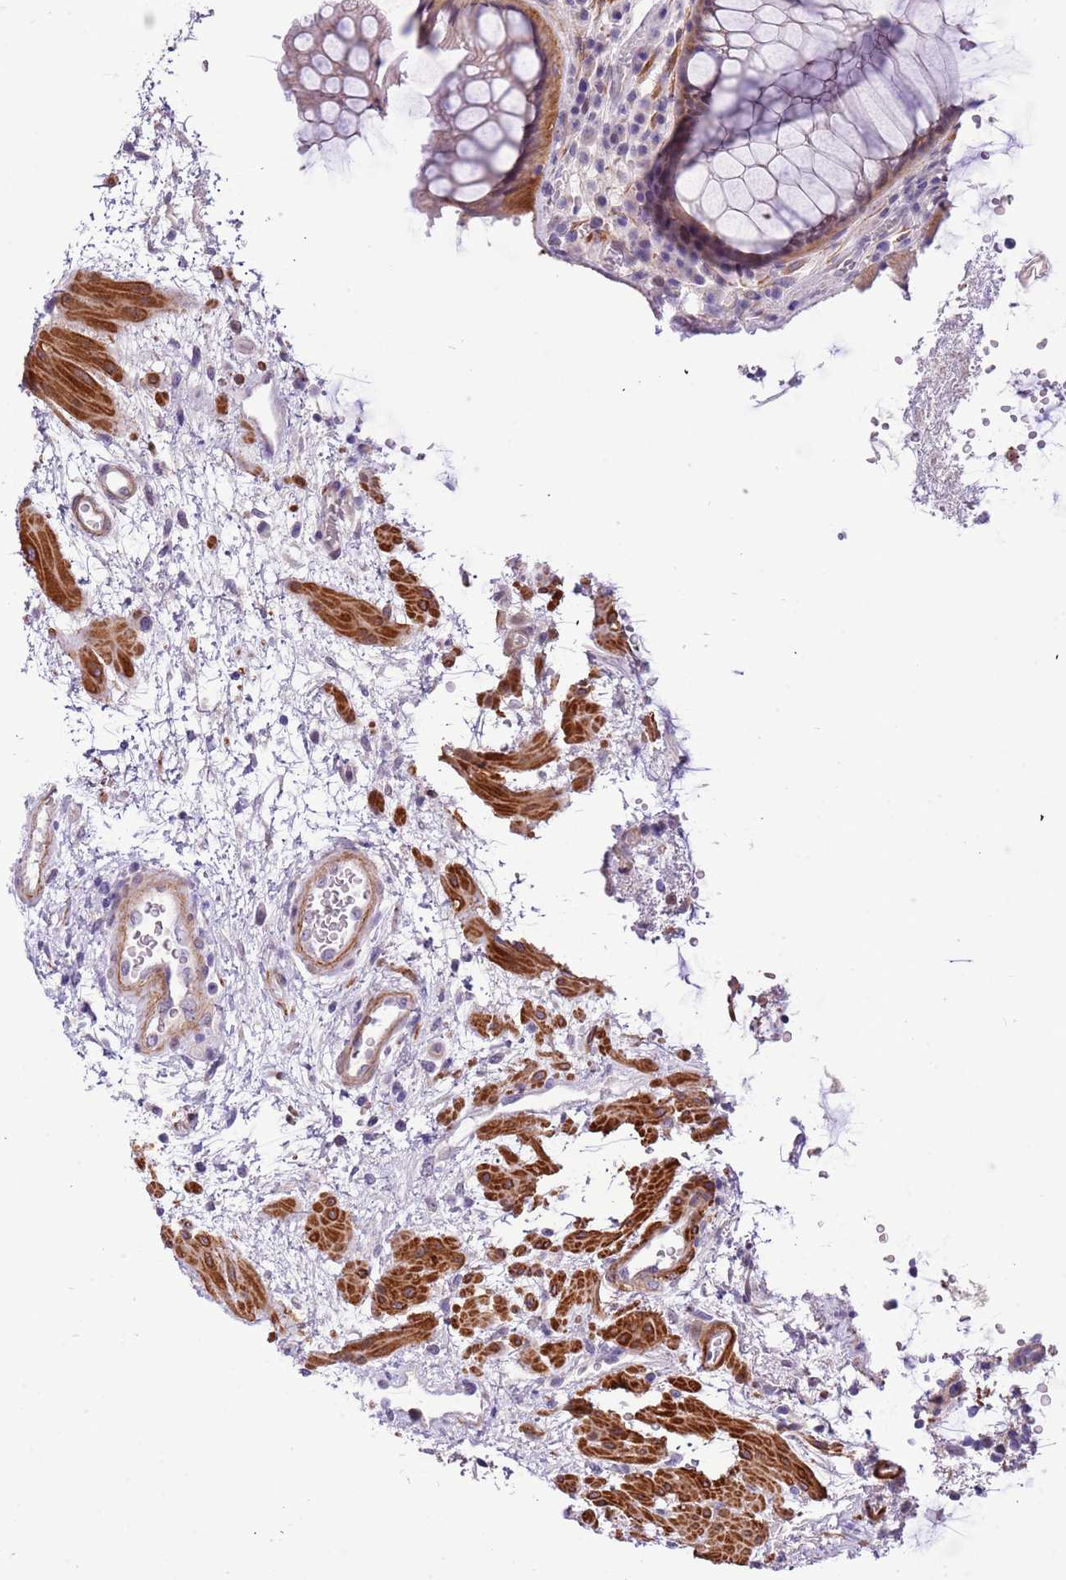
{"staining": {"intensity": "moderate", "quantity": "25%-75%", "location": "cytoplasmic/membranous"}, "tissue": "rectum", "cell_type": "Glandular cells", "image_type": "normal", "snomed": [{"axis": "morphology", "description": "Normal tissue, NOS"}, {"axis": "topography", "description": "Rectum"}], "caption": "IHC of unremarkable human rectum shows medium levels of moderate cytoplasmic/membranous staining in approximately 25%-75% of glandular cells.", "gene": "PLEKHH1", "patient": {"sex": "male", "age": 51}}